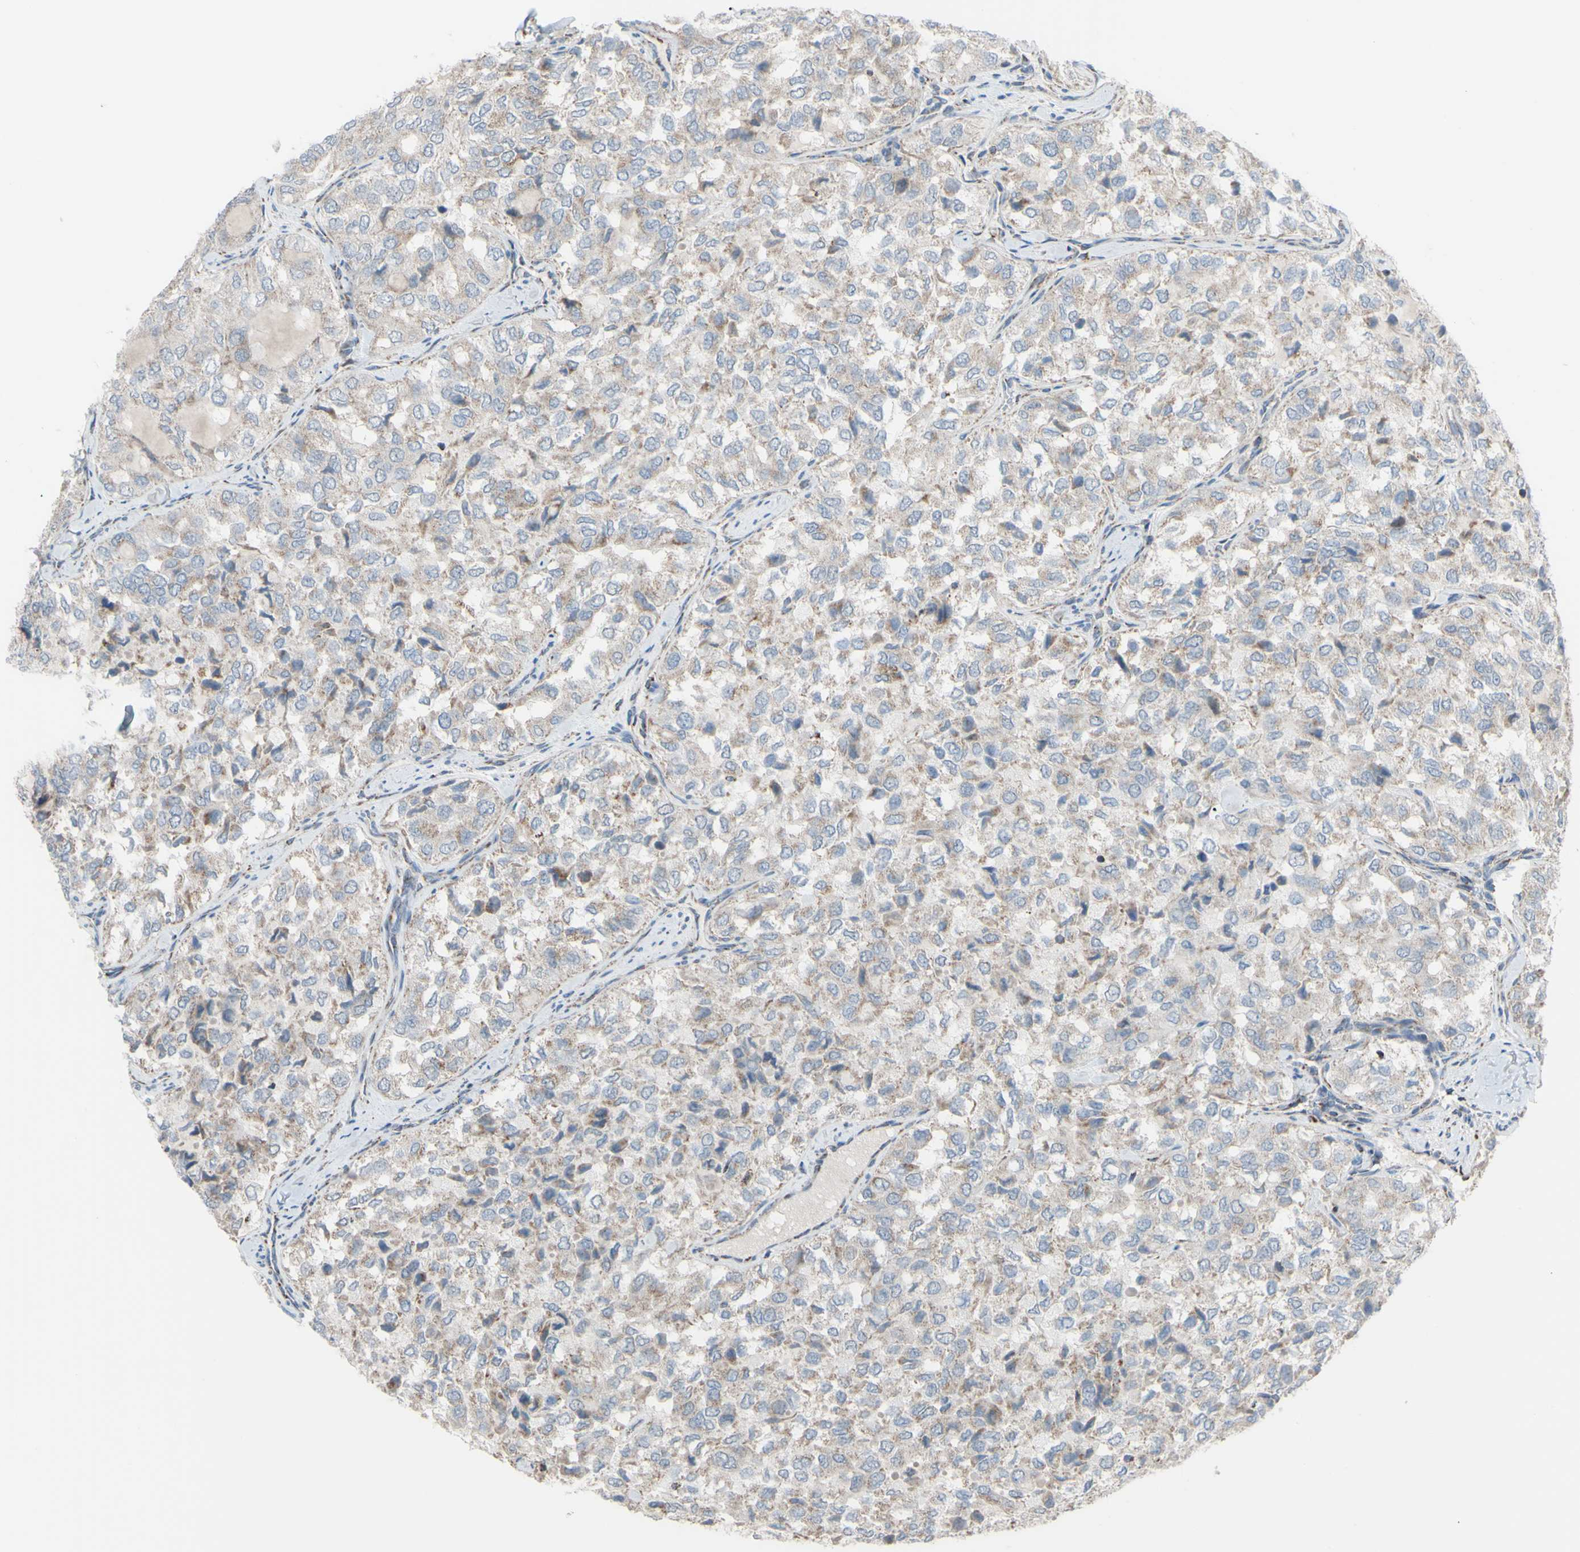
{"staining": {"intensity": "weak", "quantity": "25%-75%", "location": "cytoplasmic/membranous"}, "tissue": "thyroid cancer", "cell_type": "Tumor cells", "image_type": "cancer", "snomed": [{"axis": "morphology", "description": "Follicular adenoma carcinoma, NOS"}, {"axis": "topography", "description": "Thyroid gland"}], "caption": "Protein staining of follicular adenoma carcinoma (thyroid) tissue reveals weak cytoplasmic/membranous expression in about 25%-75% of tumor cells.", "gene": "GLT8D1", "patient": {"sex": "male", "age": 75}}